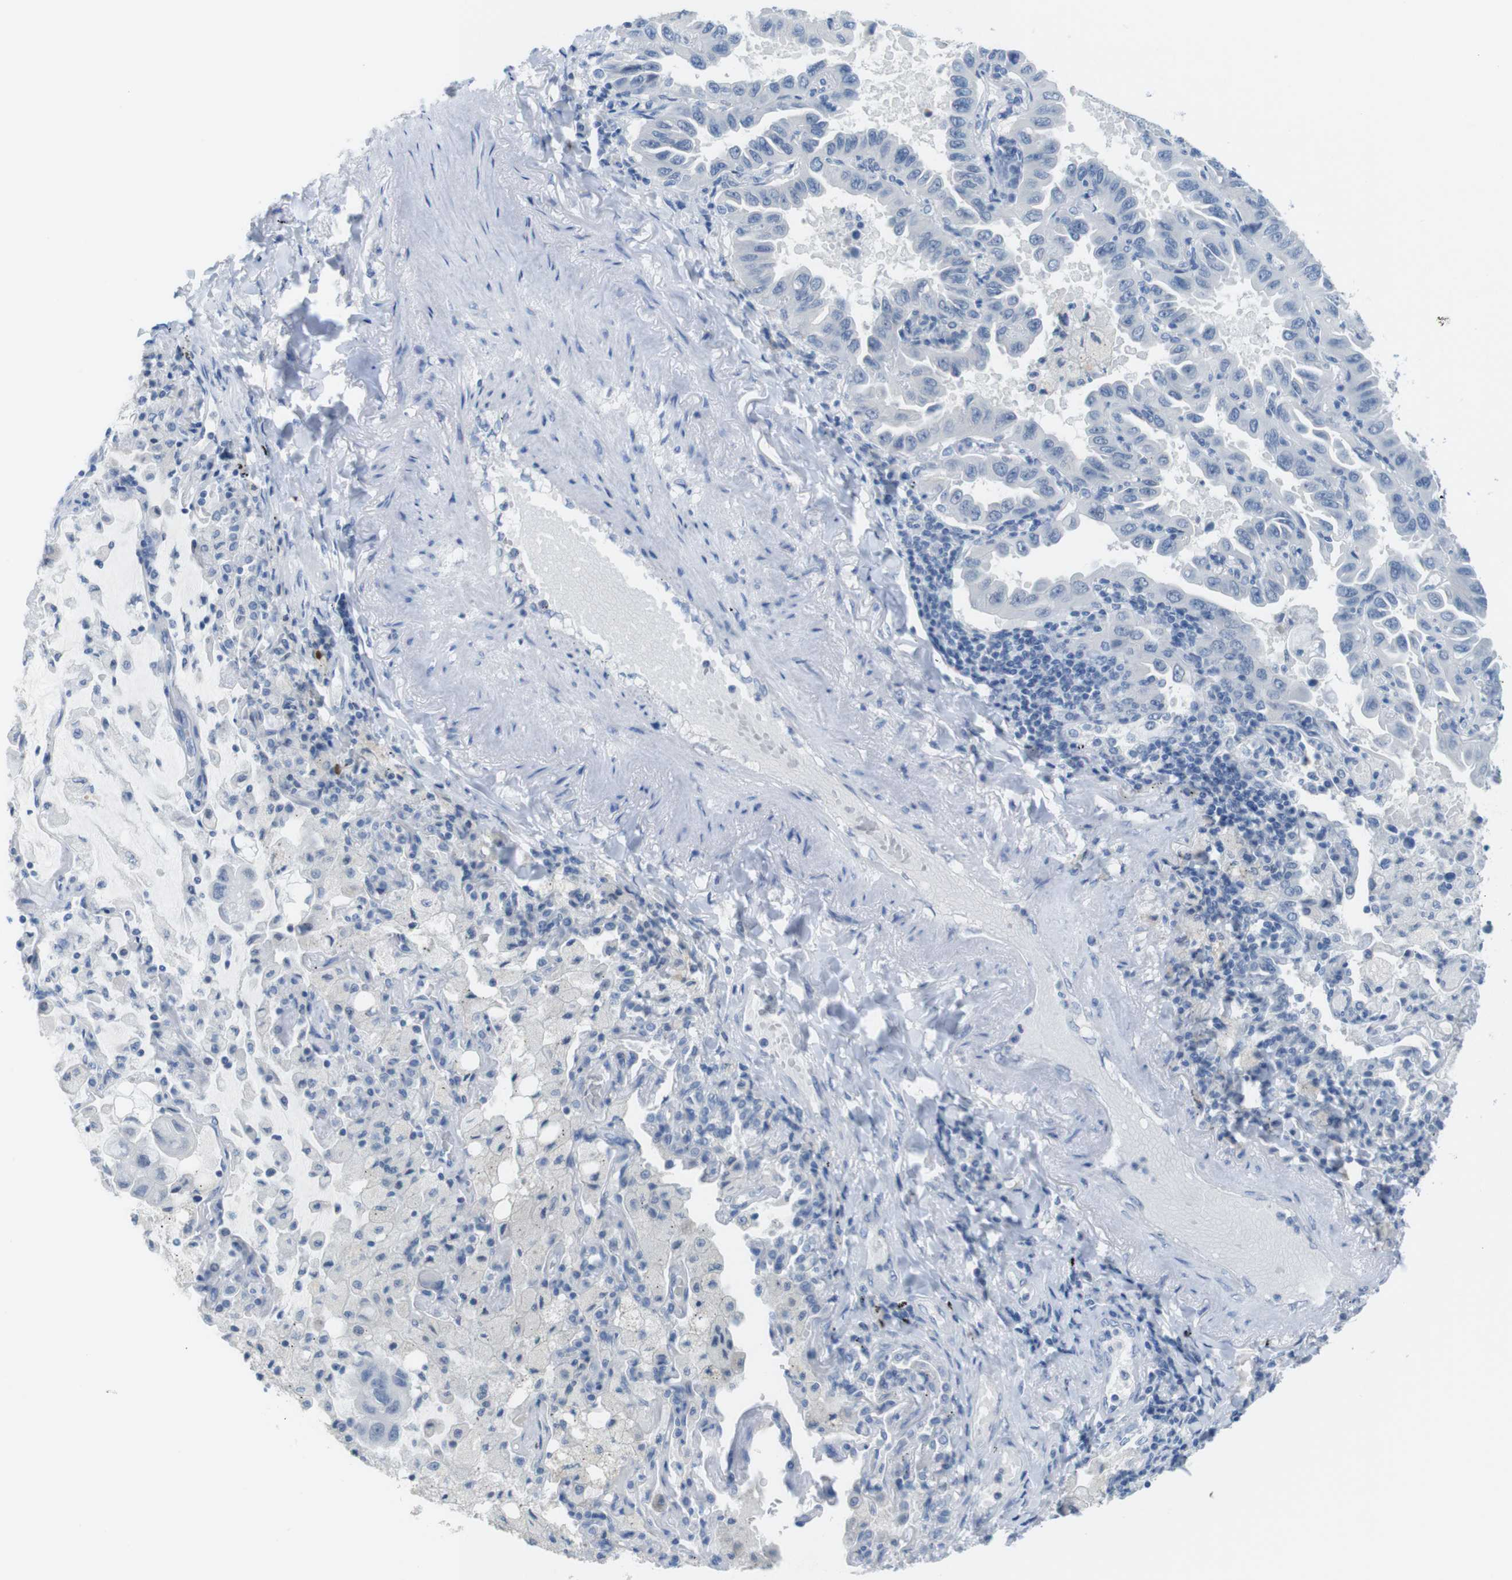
{"staining": {"intensity": "negative", "quantity": "none", "location": "none"}, "tissue": "lung cancer", "cell_type": "Tumor cells", "image_type": "cancer", "snomed": [{"axis": "morphology", "description": "Adenocarcinoma, NOS"}, {"axis": "topography", "description": "Lung"}], "caption": "This is an IHC photomicrograph of human lung adenocarcinoma. There is no positivity in tumor cells.", "gene": "OPN1SW", "patient": {"sex": "male", "age": 64}}